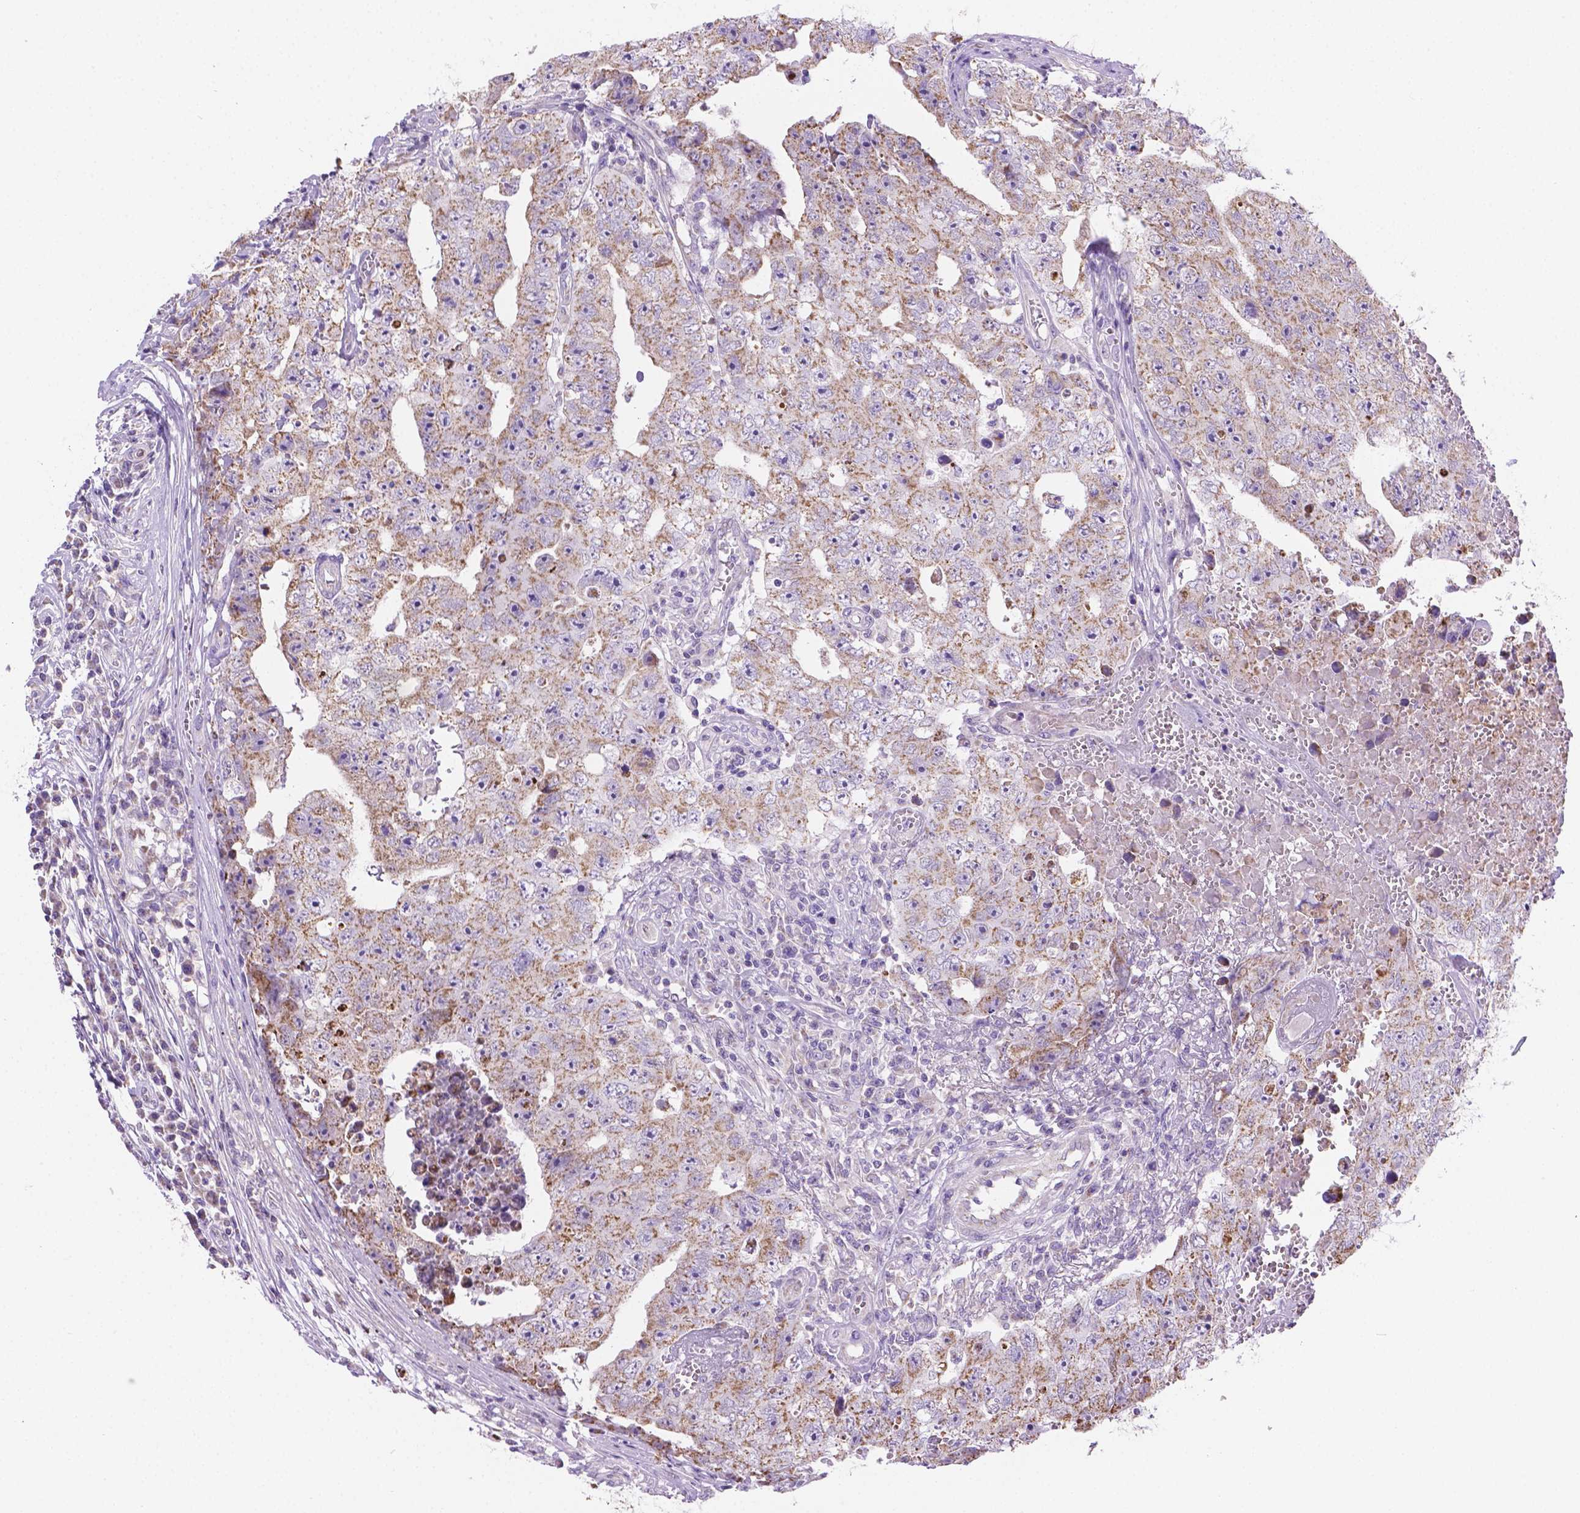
{"staining": {"intensity": "moderate", "quantity": "25%-75%", "location": "cytoplasmic/membranous"}, "tissue": "testis cancer", "cell_type": "Tumor cells", "image_type": "cancer", "snomed": [{"axis": "morphology", "description": "Carcinoma, Embryonal, NOS"}, {"axis": "topography", "description": "Testis"}], "caption": "Immunohistochemical staining of testis cancer (embryonal carcinoma) displays moderate cytoplasmic/membranous protein expression in about 25%-75% of tumor cells.", "gene": "CSPG5", "patient": {"sex": "male", "age": 36}}